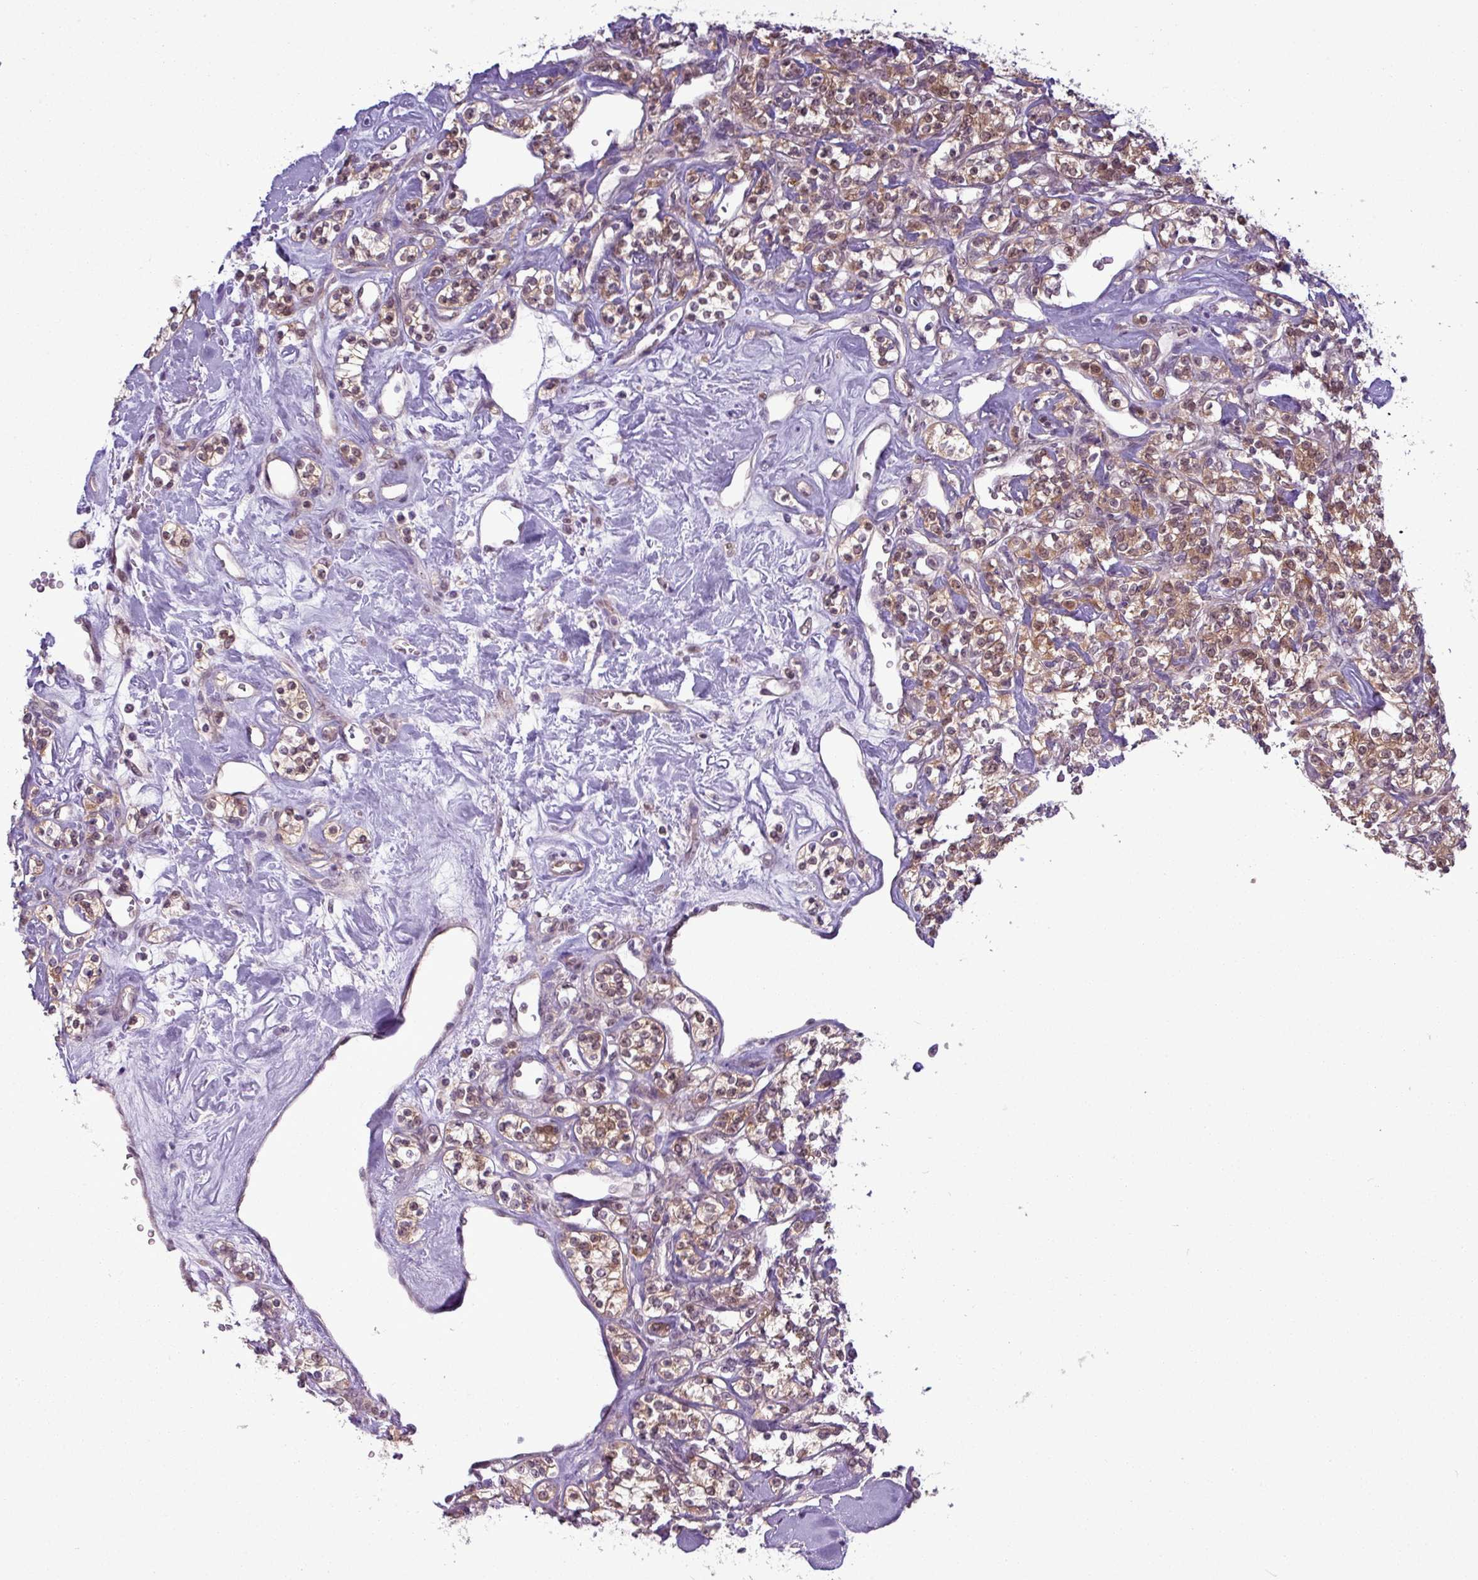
{"staining": {"intensity": "moderate", "quantity": ">75%", "location": "cytoplasmic/membranous,nuclear"}, "tissue": "renal cancer", "cell_type": "Tumor cells", "image_type": "cancer", "snomed": [{"axis": "morphology", "description": "Adenocarcinoma, NOS"}, {"axis": "topography", "description": "Kidney"}], "caption": "Renal adenocarcinoma tissue shows moderate cytoplasmic/membranous and nuclear expression in approximately >75% of tumor cells", "gene": "ZNF217", "patient": {"sex": "male", "age": 77}}